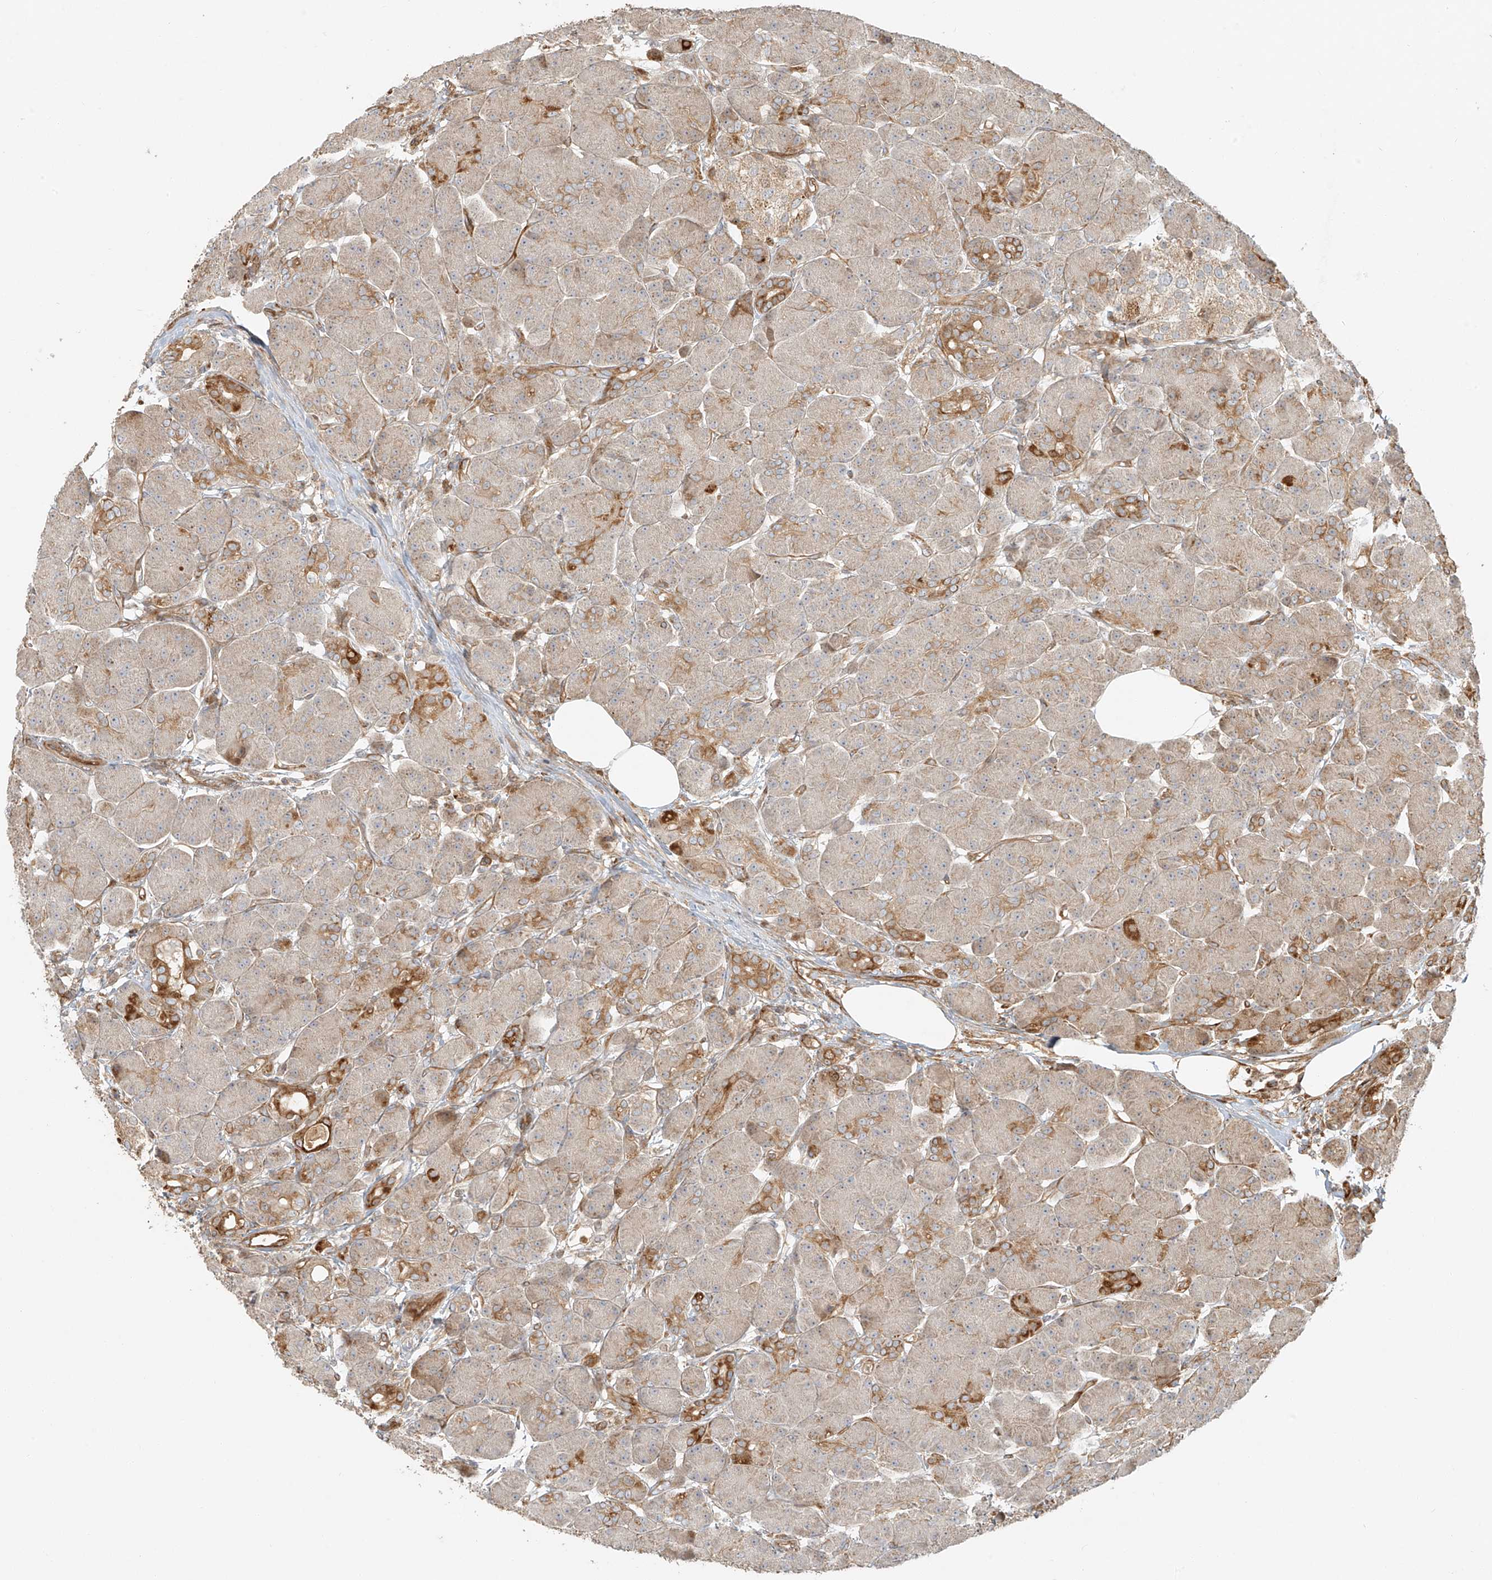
{"staining": {"intensity": "moderate", "quantity": "25%-75%", "location": "cytoplasmic/membranous"}, "tissue": "pancreas", "cell_type": "Exocrine glandular cells", "image_type": "normal", "snomed": [{"axis": "morphology", "description": "Normal tissue, NOS"}, {"axis": "topography", "description": "Pancreas"}], "caption": "A brown stain labels moderate cytoplasmic/membranous staining of a protein in exocrine glandular cells of benign human pancreas. (brown staining indicates protein expression, while blue staining denotes nuclei).", "gene": "MIPEP", "patient": {"sex": "male", "age": 63}}